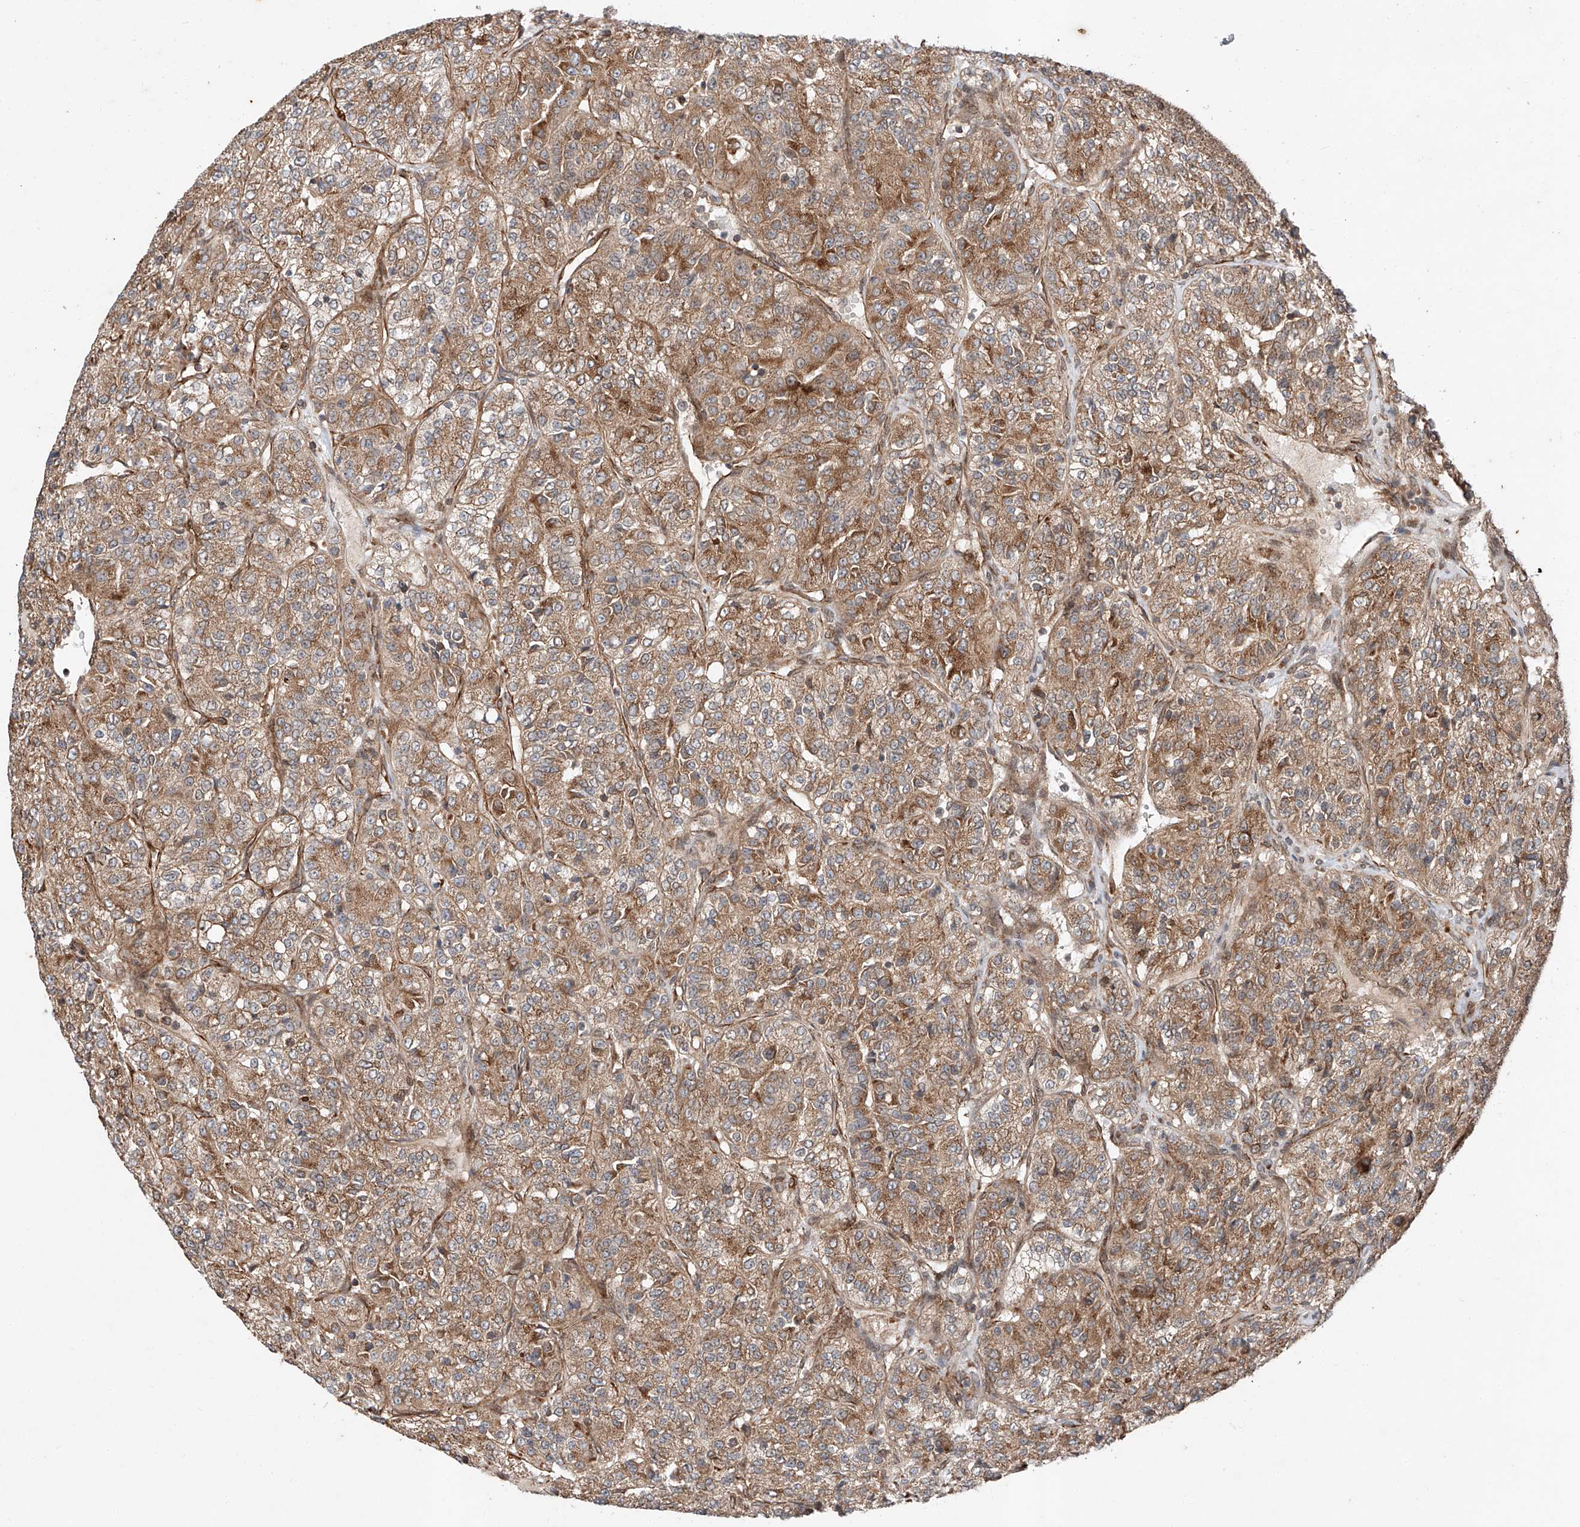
{"staining": {"intensity": "moderate", "quantity": ">75%", "location": "cytoplasmic/membranous"}, "tissue": "renal cancer", "cell_type": "Tumor cells", "image_type": "cancer", "snomed": [{"axis": "morphology", "description": "Adenocarcinoma, NOS"}, {"axis": "topography", "description": "Kidney"}], "caption": "There is medium levels of moderate cytoplasmic/membranous expression in tumor cells of renal cancer, as demonstrated by immunohistochemical staining (brown color).", "gene": "ZFP28", "patient": {"sex": "female", "age": 63}}